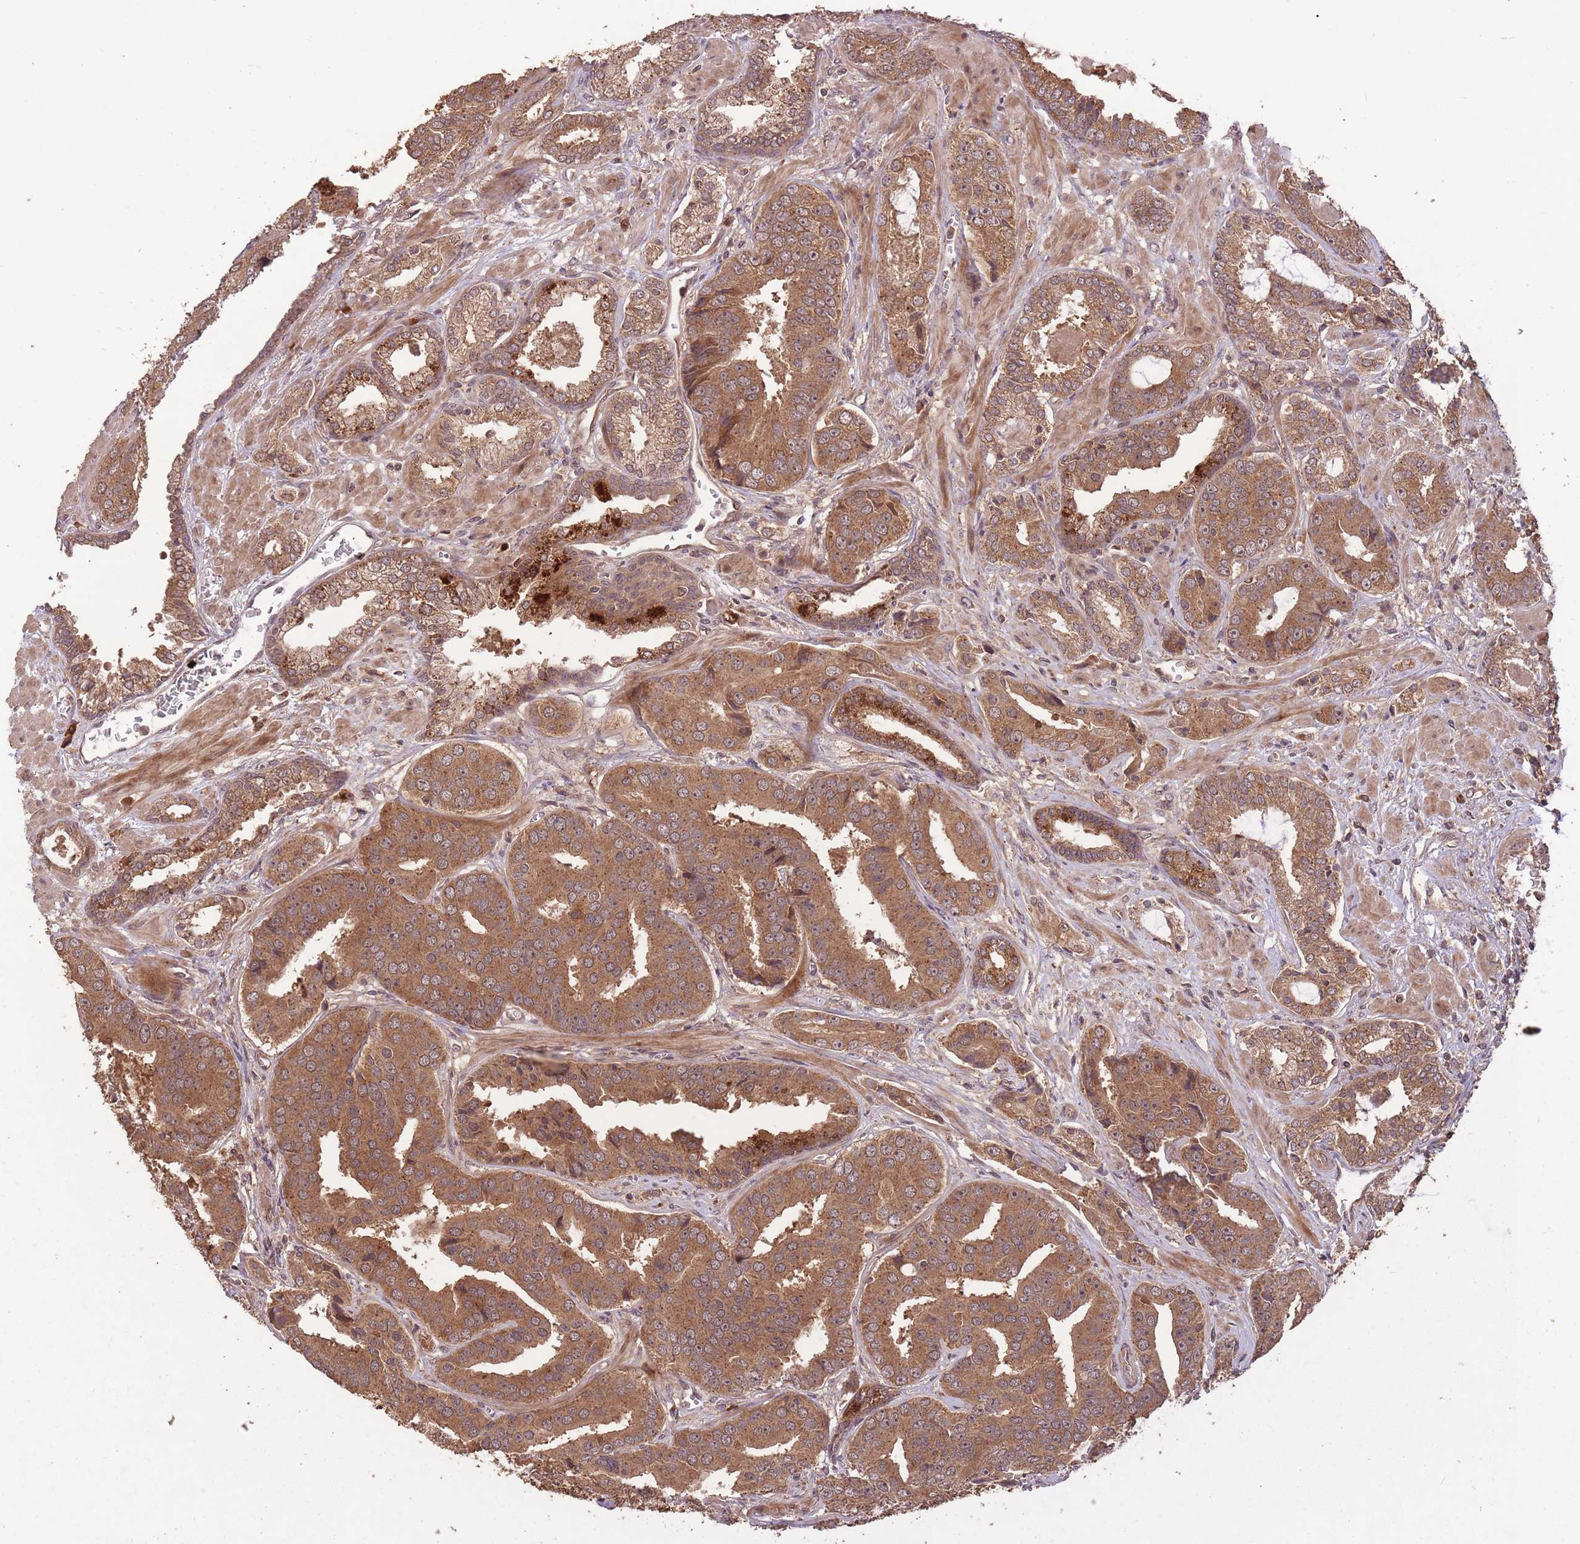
{"staining": {"intensity": "moderate", "quantity": ">75%", "location": "cytoplasmic/membranous"}, "tissue": "prostate cancer", "cell_type": "Tumor cells", "image_type": "cancer", "snomed": [{"axis": "morphology", "description": "Adenocarcinoma, High grade"}, {"axis": "topography", "description": "Prostate"}], "caption": "Human prostate cancer (adenocarcinoma (high-grade)) stained with a brown dye shows moderate cytoplasmic/membranous positive positivity in approximately >75% of tumor cells.", "gene": "ERBB3", "patient": {"sex": "male", "age": 71}}